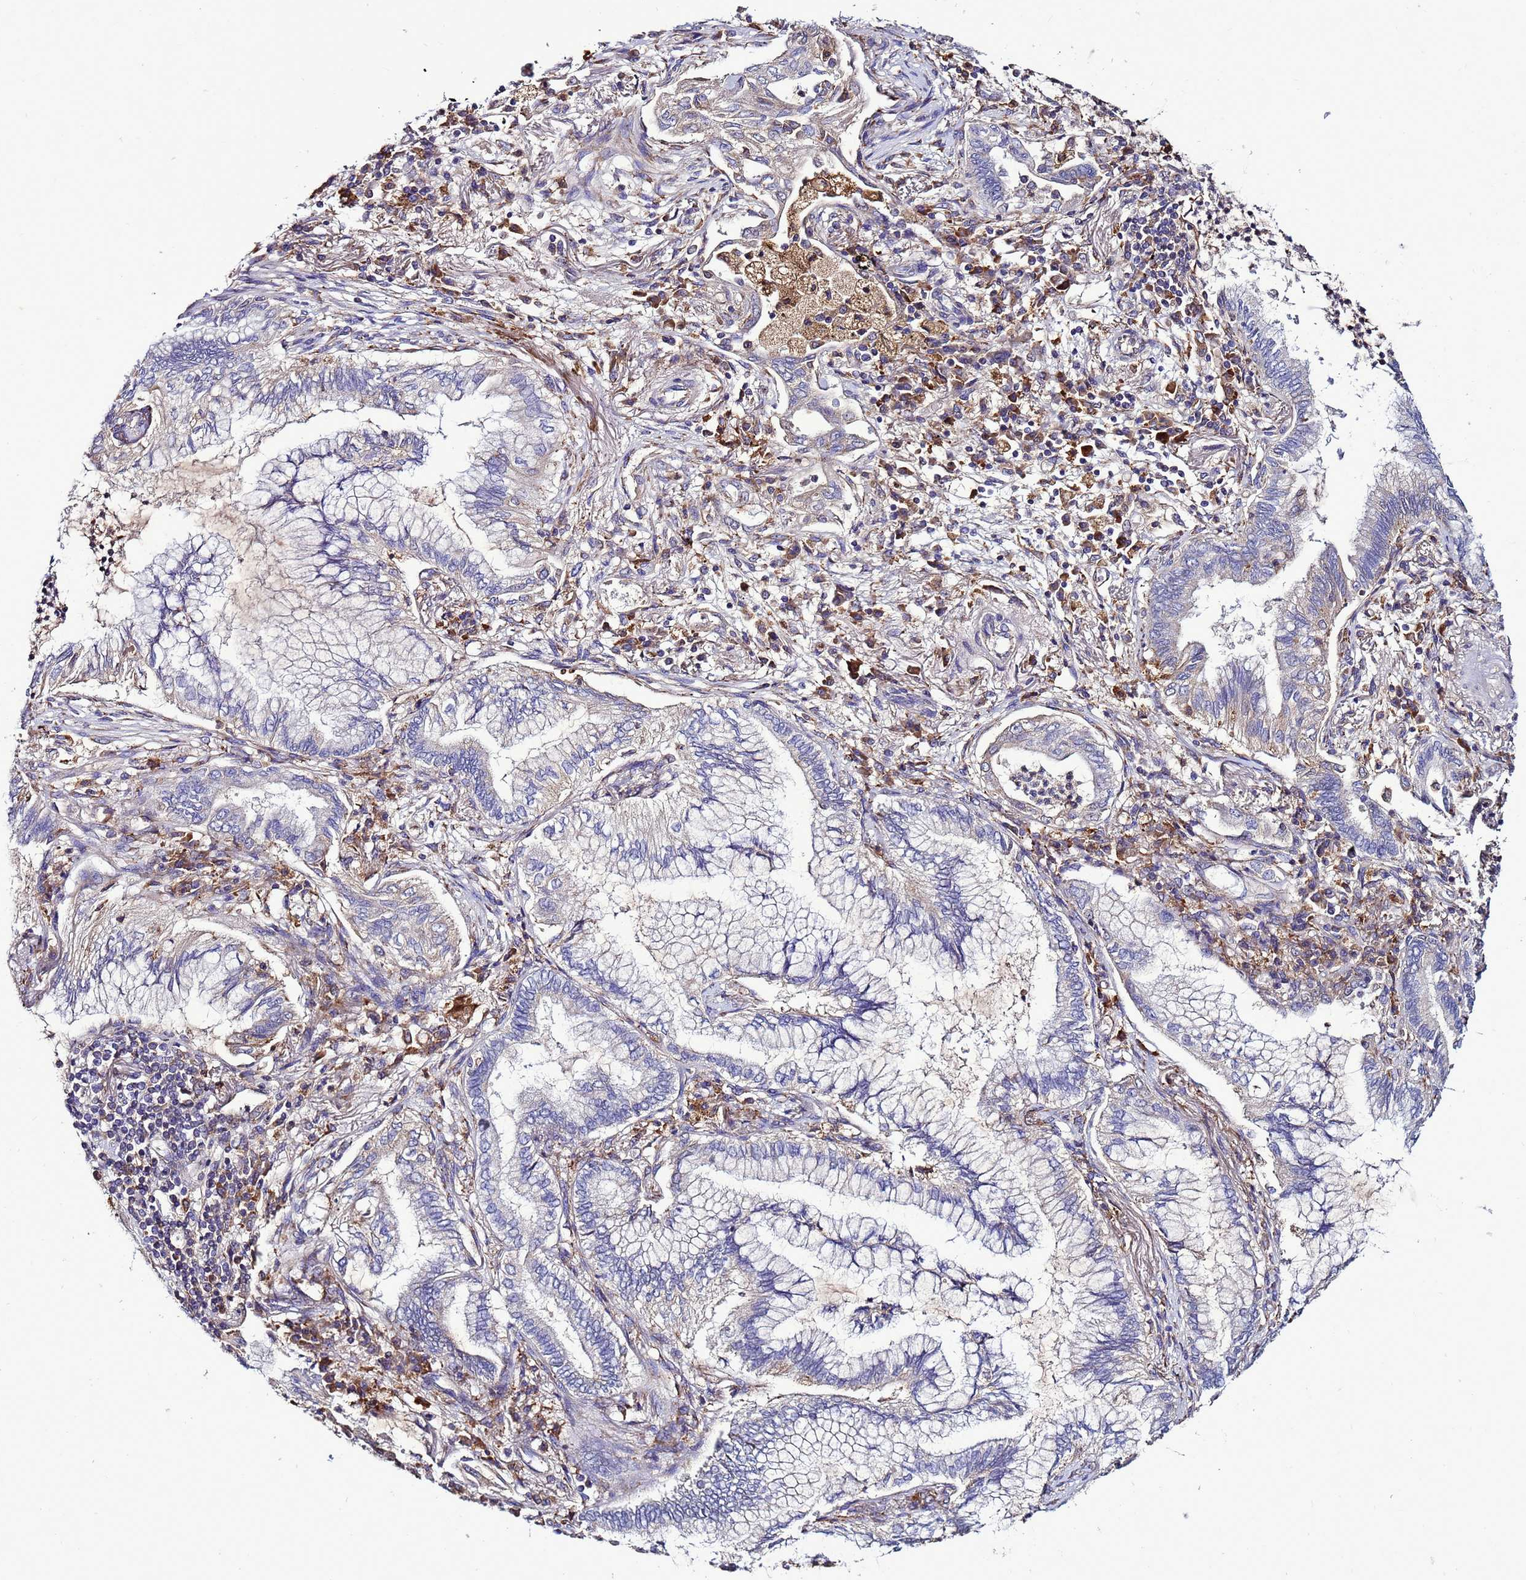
{"staining": {"intensity": "negative", "quantity": "none", "location": "none"}, "tissue": "lung cancer", "cell_type": "Tumor cells", "image_type": "cancer", "snomed": [{"axis": "morphology", "description": "Adenocarcinoma, NOS"}, {"axis": "topography", "description": "Lung"}], "caption": "An IHC histopathology image of lung cancer is shown. There is no staining in tumor cells of lung cancer.", "gene": "ANTKMT", "patient": {"sex": "female", "age": 70}}